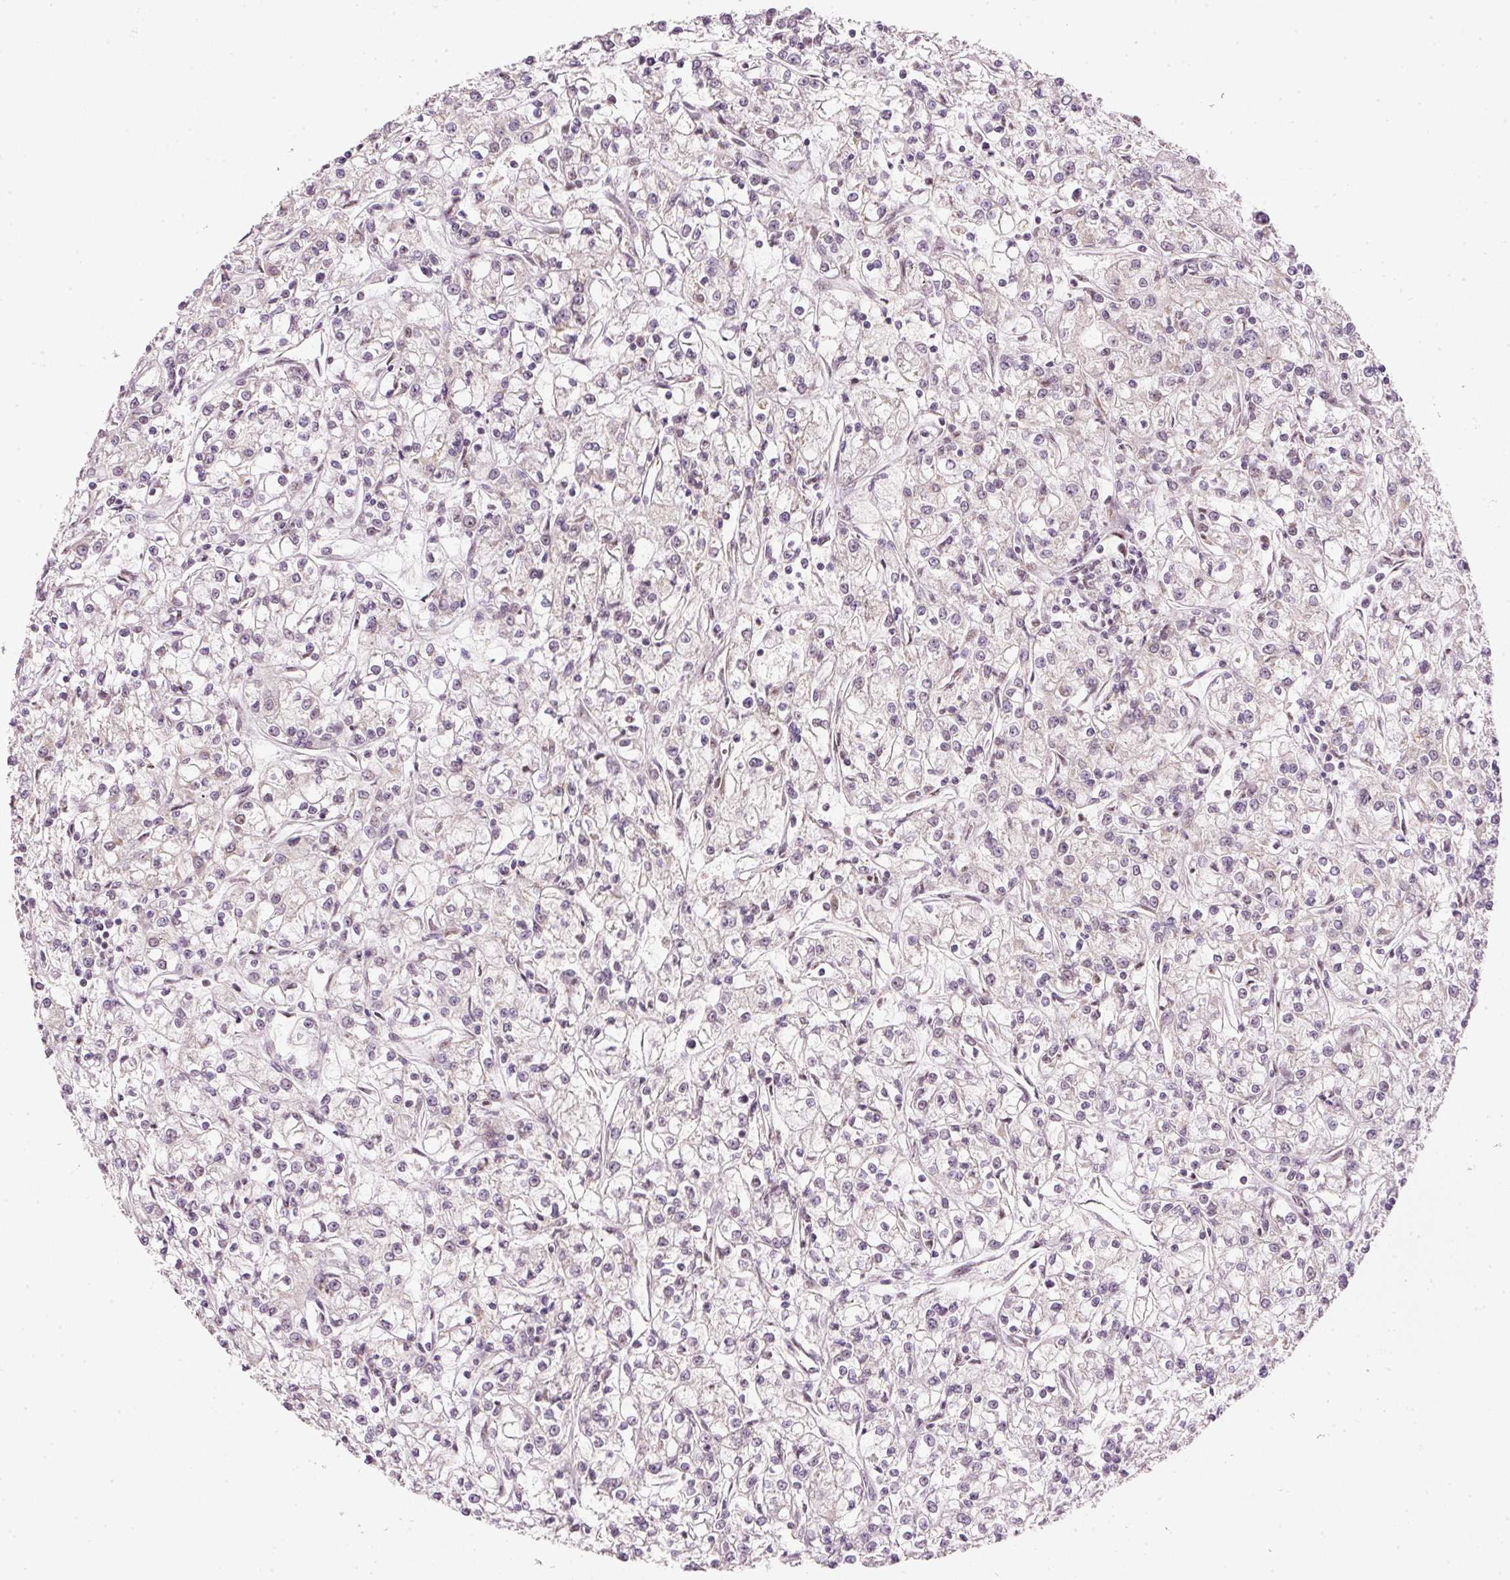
{"staining": {"intensity": "negative", "quantity": "none", "location": "none"}, "tissue": "renal cancer", "cell_type": "Tumor cells", "image_type": "cancer", "snomed": [{"axis": "morphology", "description": "Adenocarcinoma, NOS"}, {"axis": "topography", "description": "Kidney"}], "caption": "High power microscopy micrograph of an immunohistochemistry (IHC) micrograph of adenocarcinoma (renal), revealing no significant expression in tumor cells. The staining is performed using DAB brown chromogen with nuclei counter-stained in using hematoxylin.", "gene": "FSTL3", "patient": {"sex": "female", "age": 59}}